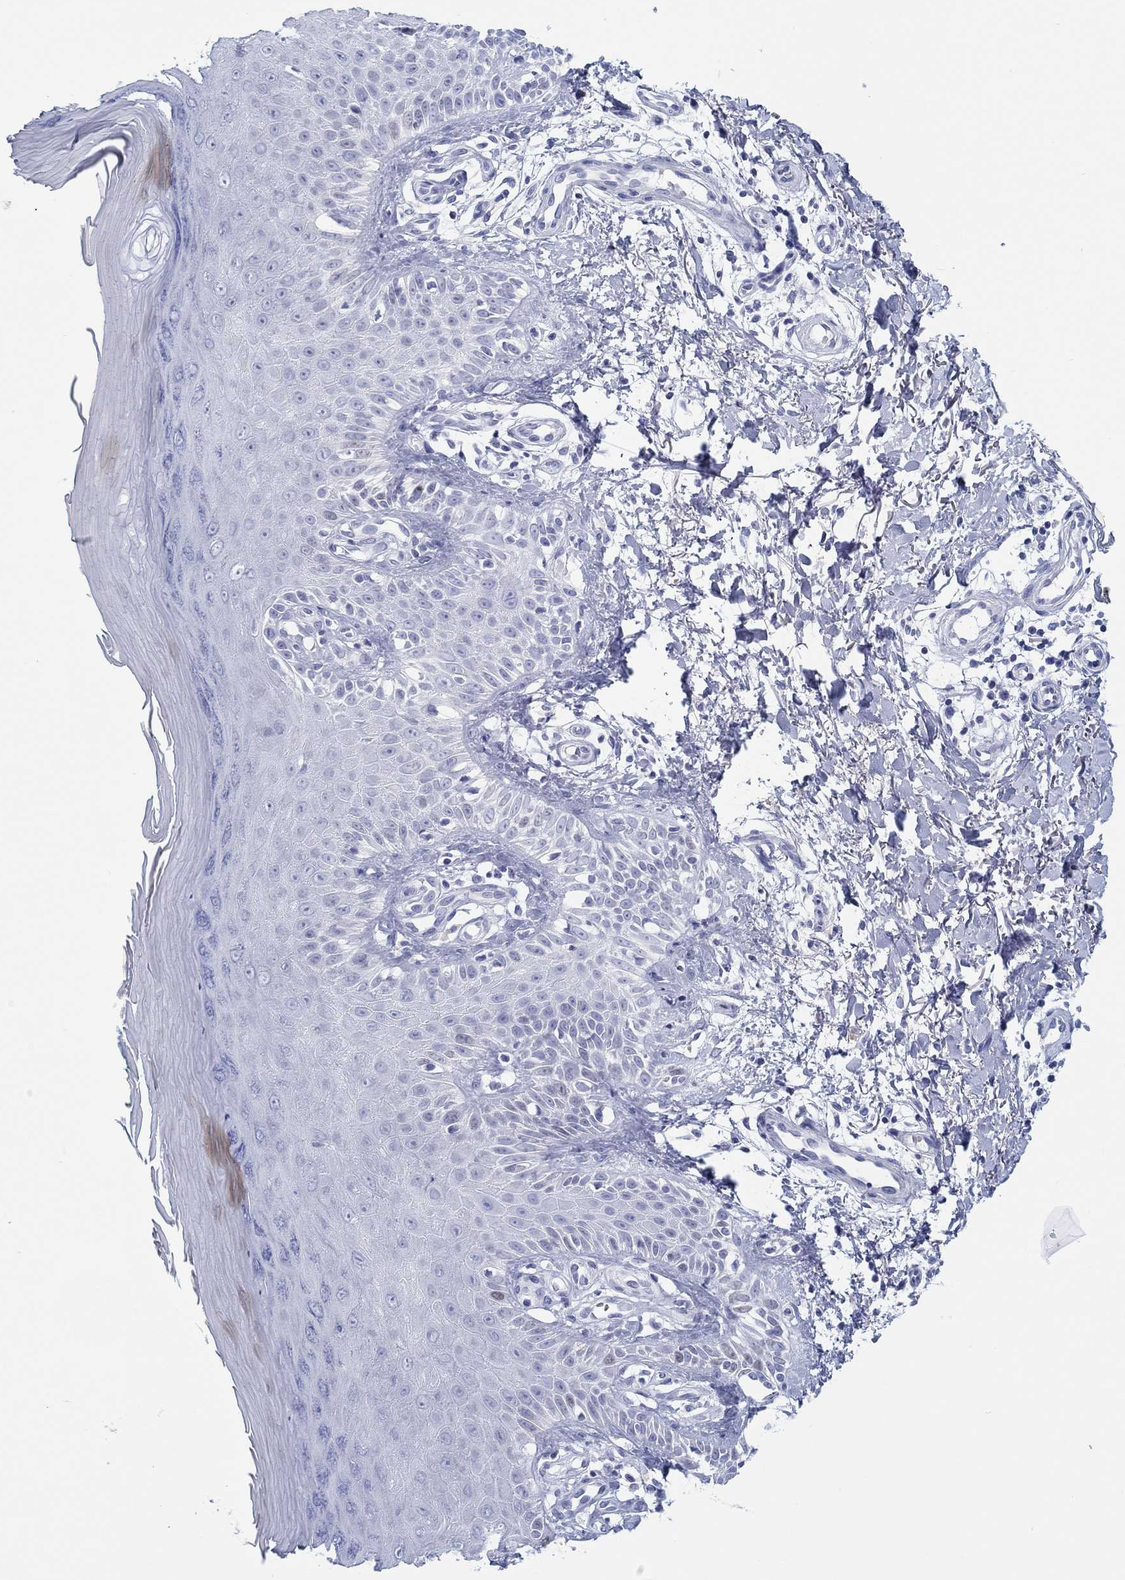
{"staining": {"intensity": "negative", "quantity": "none", "location": "none"}, "tissue": "skin", "cell_type": "Fibroblasts", "image_type": "normal", "snomed": [{"axis": "morphology", "description": "Normal tissue, NOS"}, {"axis": "morphology", "description": "Inflammation, NOS"}, {"axis": "morphology", "description": "Fibrosis, NOS"}, {"axis": "topography", "description": "Skin"}], "caption": "Fibroblasts show no significant positivity in benign skin. Brightfield microscopy of immunohistochemistry stained with DAB (3,3'-diaminobenzidine) (brown) and hematoxylin (blue), captured at high magnification.", "gene": "H1", "patient": {"sex": "male", "age": 71}}